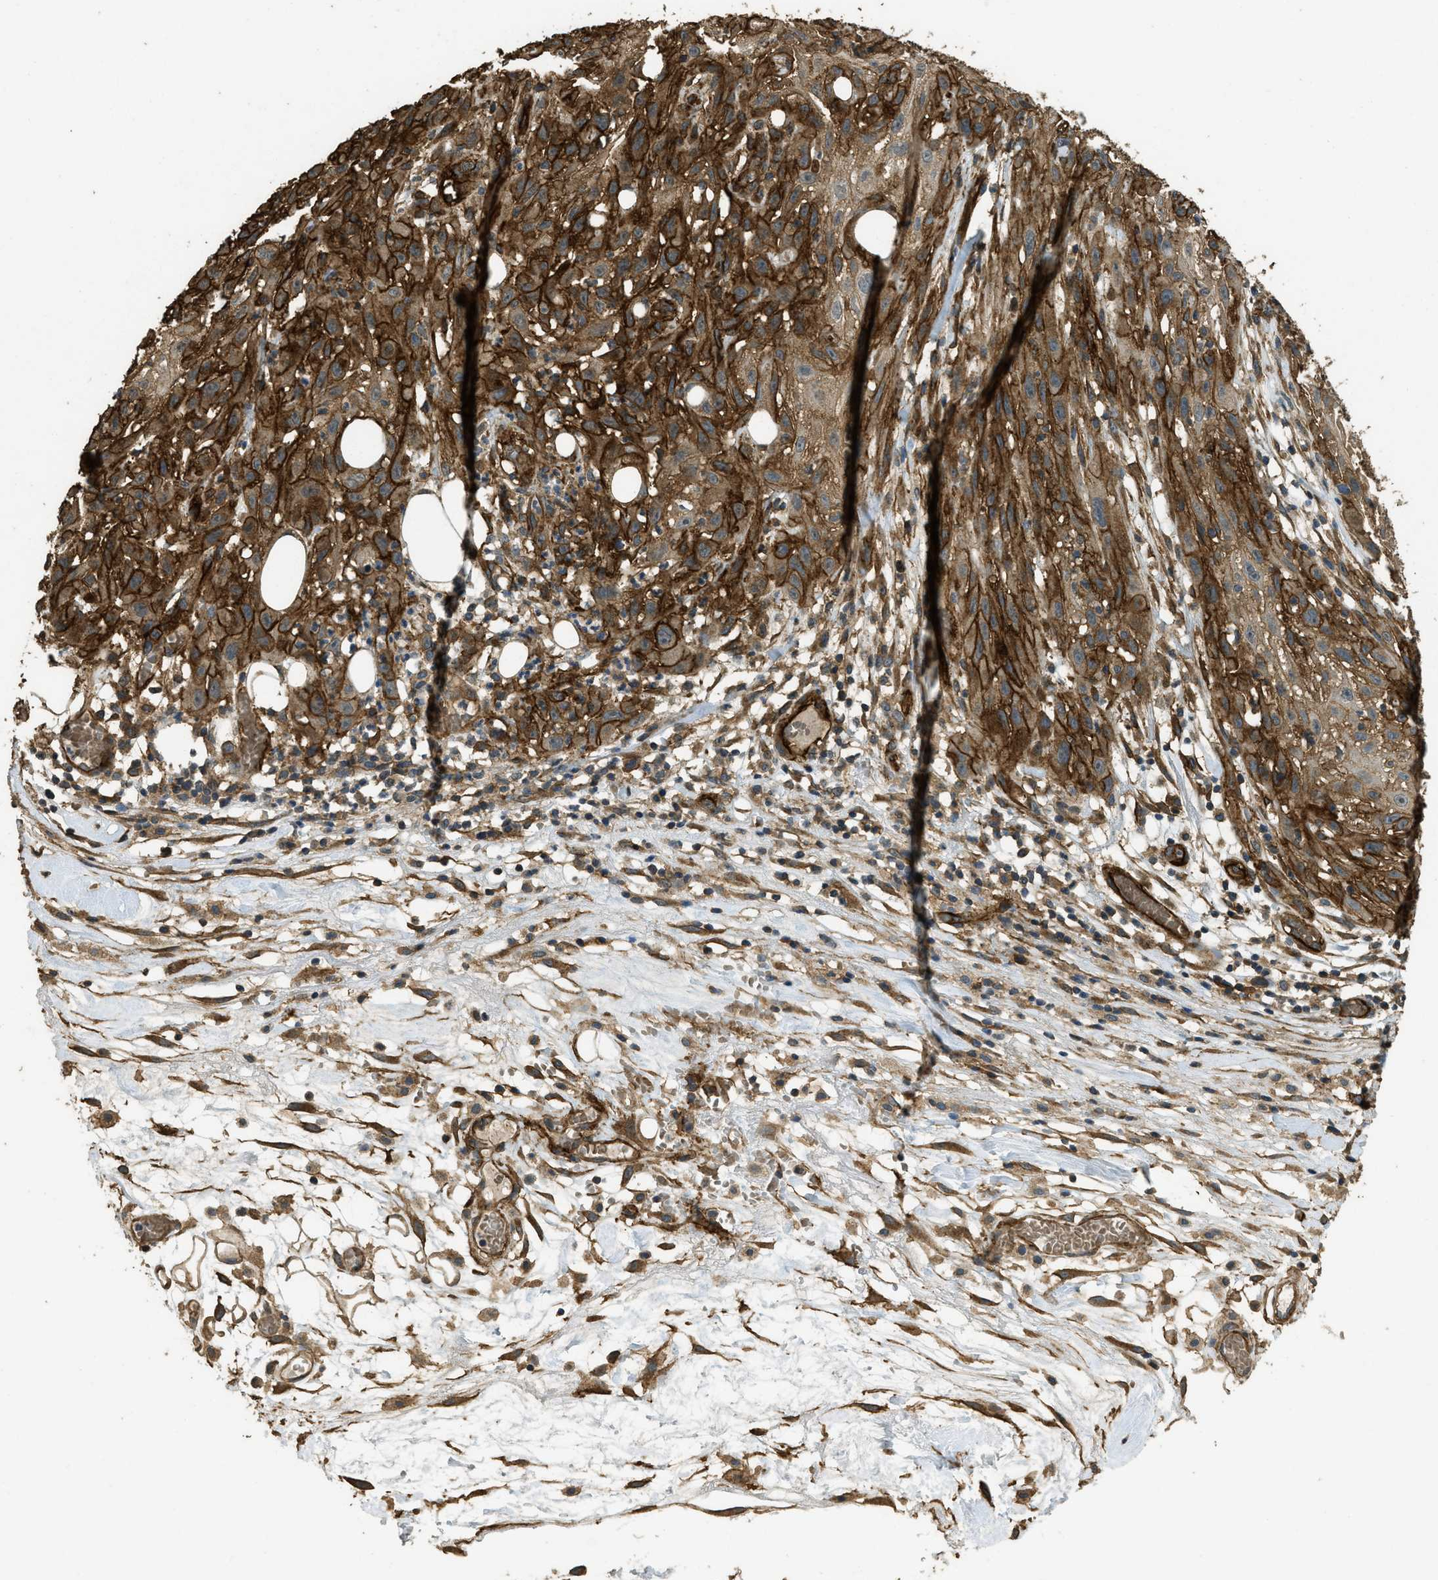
{"staining": {"intensity": "strong", "quantity": ">75%", "location": "cytoplasmic/membranous"}, "tissue": "skin cancer", "cell_type": "Tumor cells", "image_type": "cancer", "snomed": [{"axis": "morphology", "description": "Squamous cell carcinoma, NOS"}, {"axis": "topography", "description": "Skin"}], "caption": "Human skin squamous cell carcinoma stained with a brown dye demonstrates strong cytoplasmic/membranous positive staining in about >75% of tumor cells.", "gene": "CD276", "patient": {"sex": "male", "age": 75}}